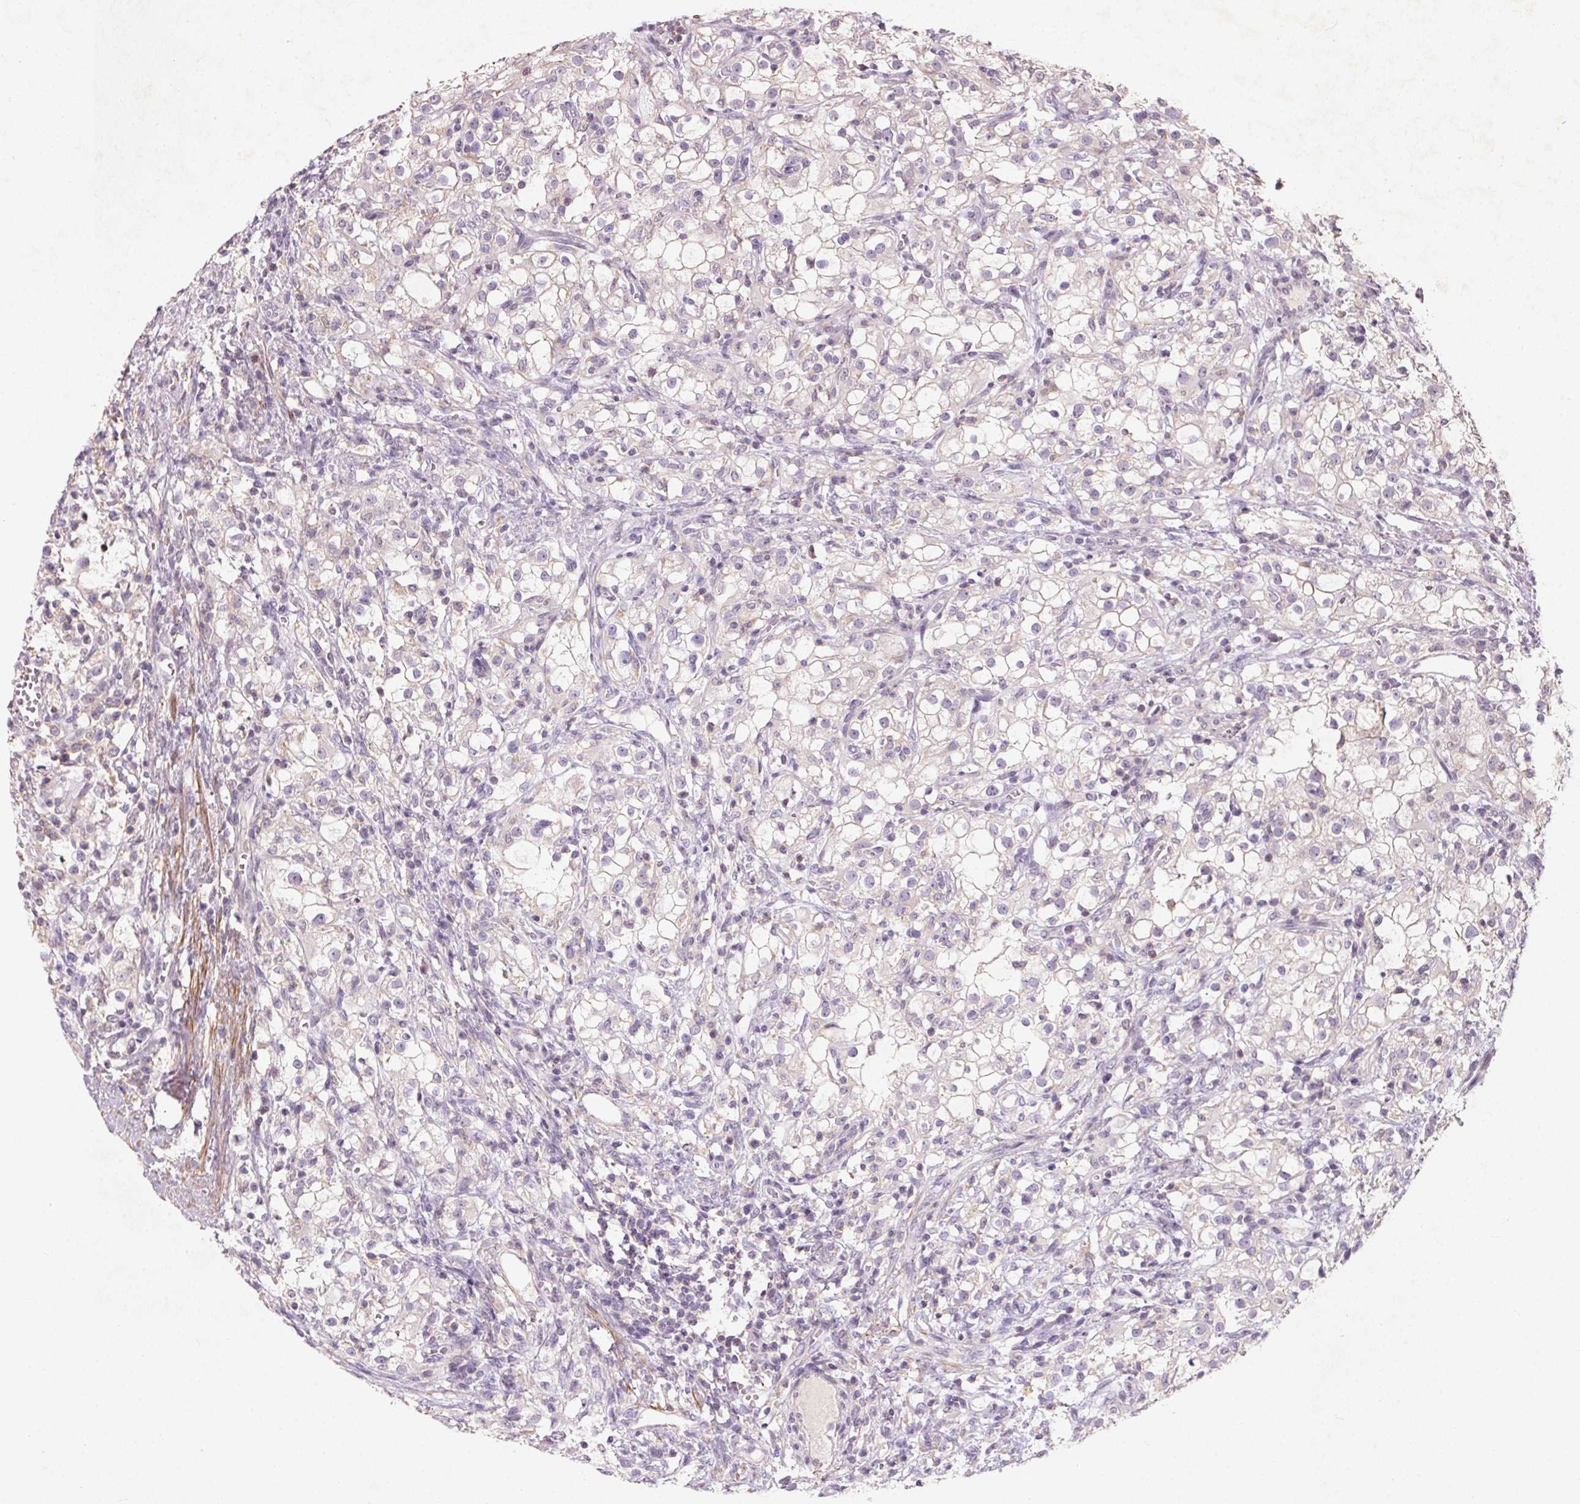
{"staining": {"intensity": "negative", "quantity": "none", "location": "none"}, "tissue": "renal cancer", "cell_type": "Tumor cells", "image_type": "cancer", "snomed": [{"axis": "morphology", "description": "Adenocarcinoma, NOS"}, {"axis": "topography", "description": "Kidney"}], "caption": "This photomicrograph is of renal adenocarcinoma stained with IHC to label a protein in brown with the nuclei are counter-stained blue. There is no positivity in tumor cells. The staining was performed using DAB to visualize the protein expression in brown, while the nuclei were stained in blue with hematoxylin (Magnification: 20x).", "gene": "KCNK15", "patient": {"sex": "female", "age": 74}}